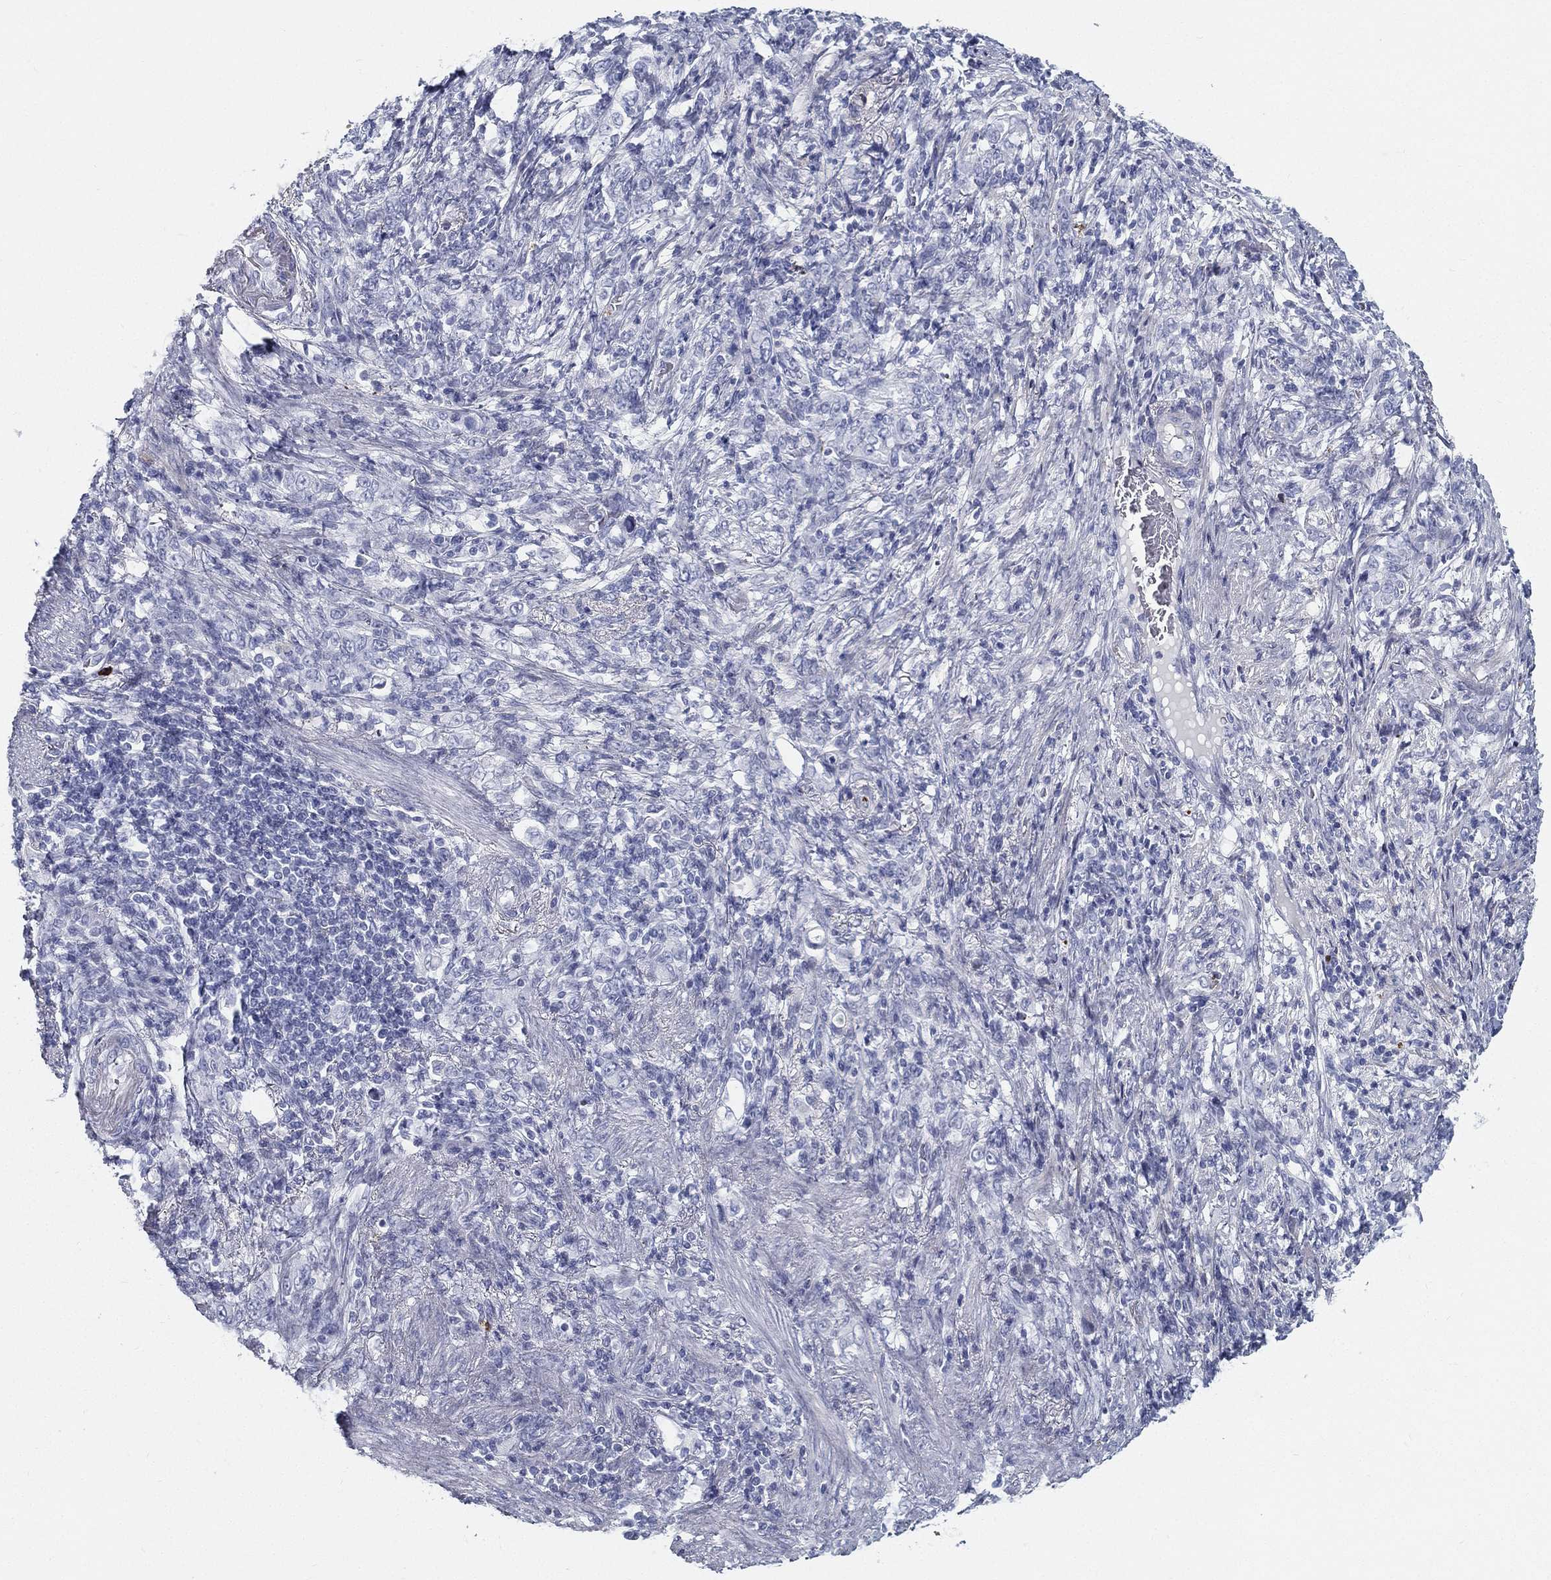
{"staining": {"intensity": "negative", "quantity": "none", "location": "none"}, "tissue": "stomach cancer", "cell_type": "Tumor cells", "image_type": "cancer", "snomed": [{"axis": "morphology", "description": "Normal tissue, NOS"}, {"axis": "morphology", "description": "Adenocarcinoma, NOS"}, {"axis": "topography", "description": "Stomach"}], "caption": "Tumor cells are negative for protein expression in human stomach cancer.", "gene": "SPPL2C", "patient": {"sex": "female", "age": 79}}